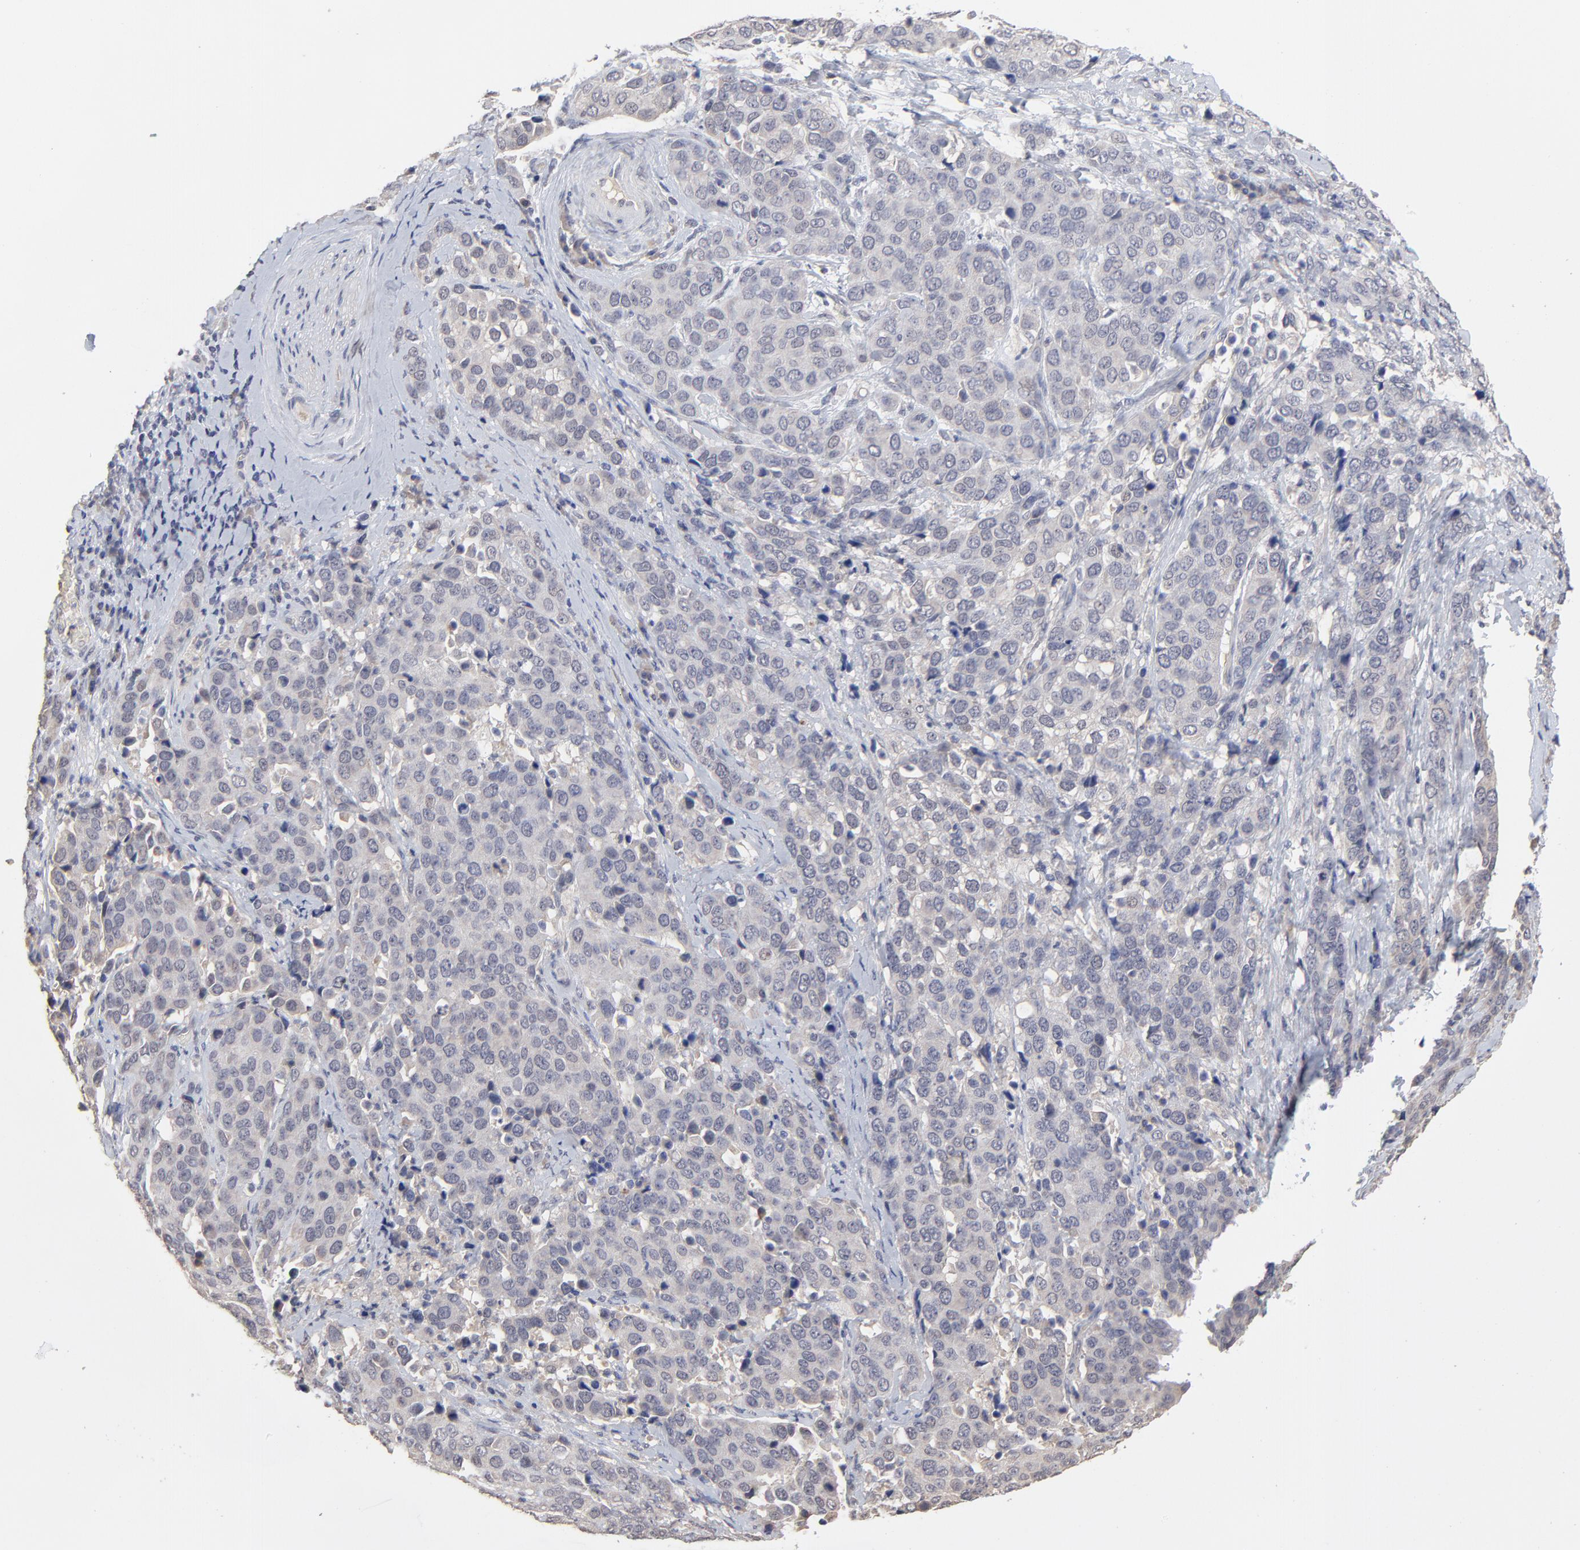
{"staining": {"intensity": "negative", "quantity": "none", "location": "none"}, "tissue": "cervical cancer", "cell_type": "Tumor cells", "image_type": "cancer", "snomed": [{"axis": "morphology", "description": "Squamous cell carcinoma, NOS"}, {"axis": "topography", "description": "Cervix"}], "caption": "Squamous cell carcinoma (cervical) was stained to show a protein in brown. There is no significant staining in tumor cells.", "gene": "FAM199X", "patient": {"sex": "female", "age": 54}}